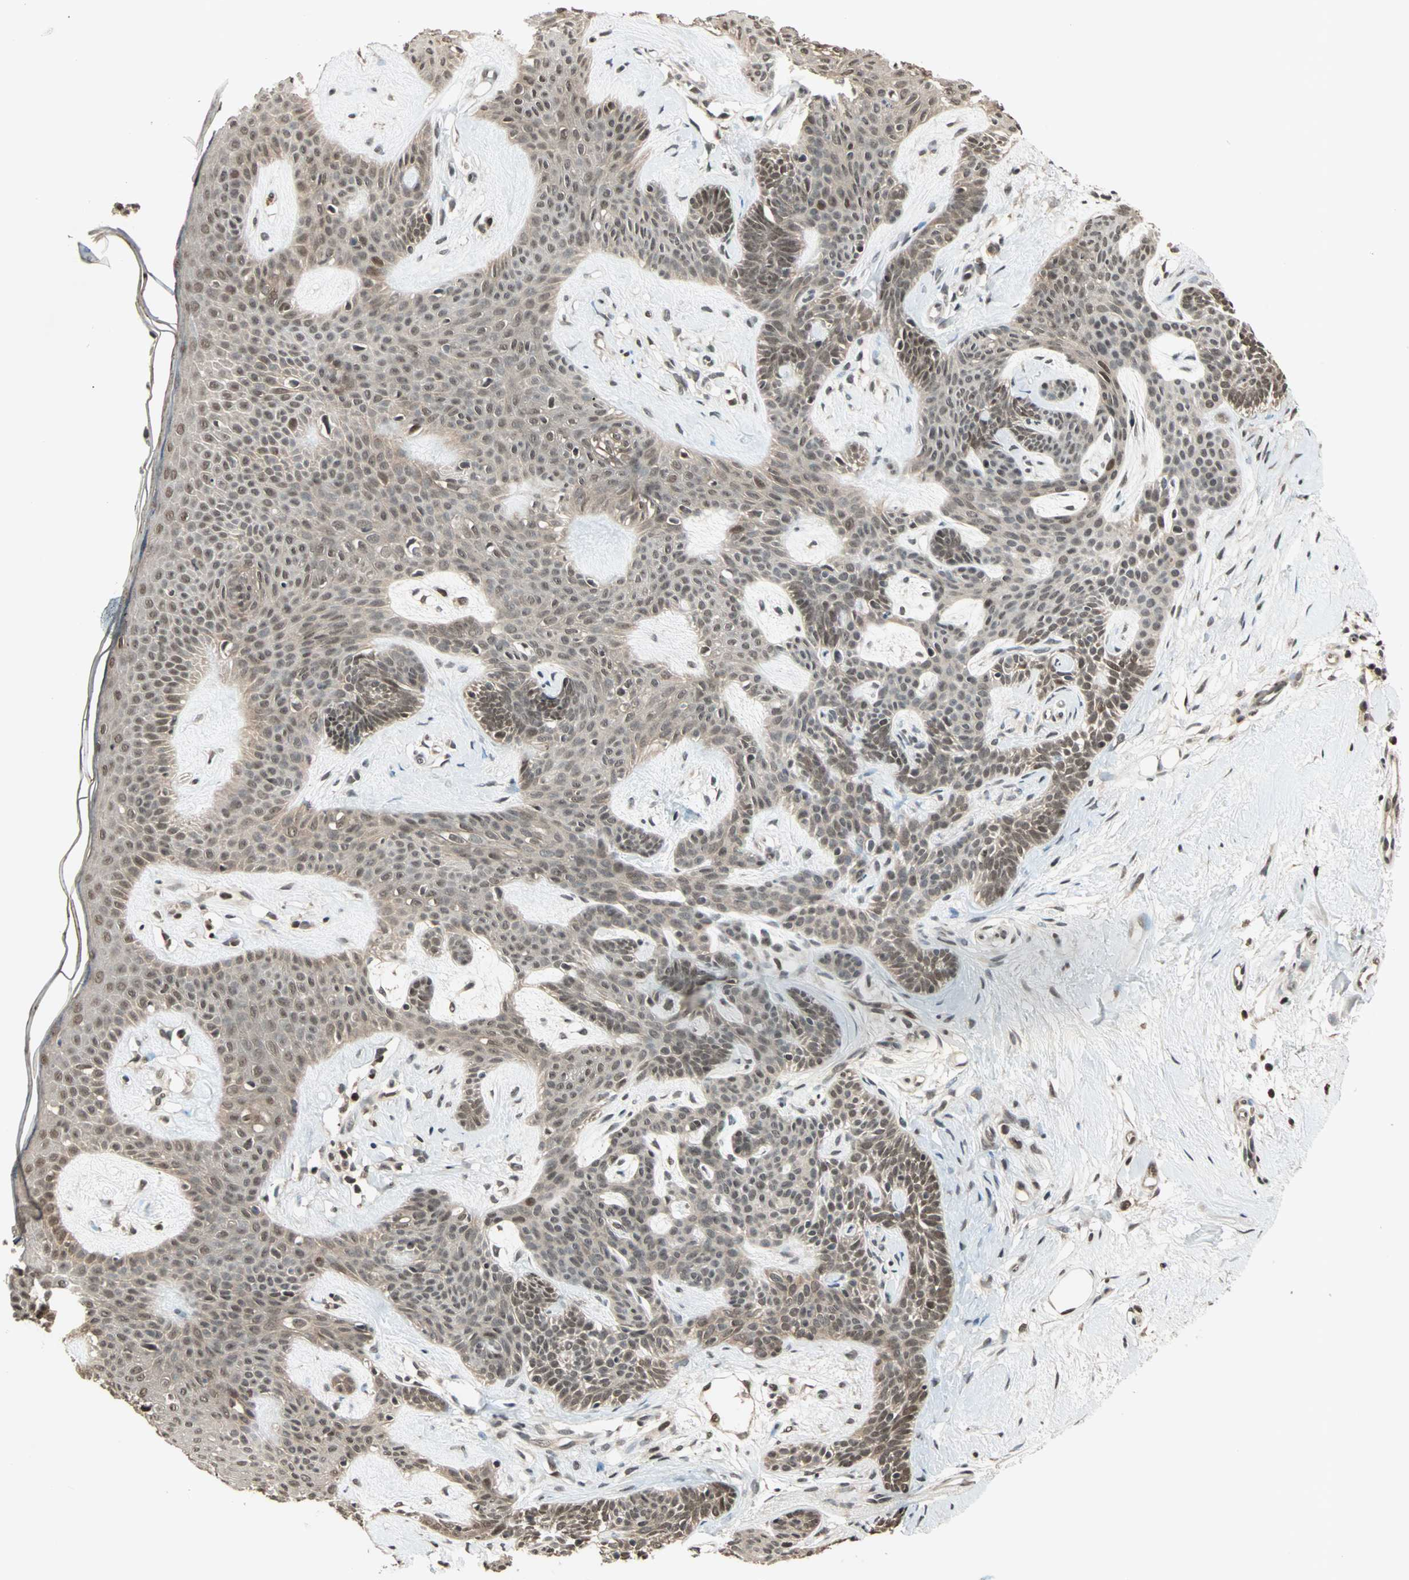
{"staining": {"intensity": "moderate", "quantity": ">75%", "location": "cytoplasmic/membranous,nuclear"}, "tissue": "skin cancer", "cell_type": "Tumor cells", "image_type": "cancer", "snomed": [{"axis": "morphology", "description": "Developmental malformation"}, {"axis": "morphology", "description": "Basal cell carcinoma"}, {"axis": "topography", "description": "Skin"}], "caption": "Human basal cell carcinoma (skin) stained for a protein (brown) demonstrates moderate cytoplasmic/membranous and nuclear positive staining in about >75% of tumor cells.", "gene": "ZNF44", "patient": {"sex": "female", "age": 62}}